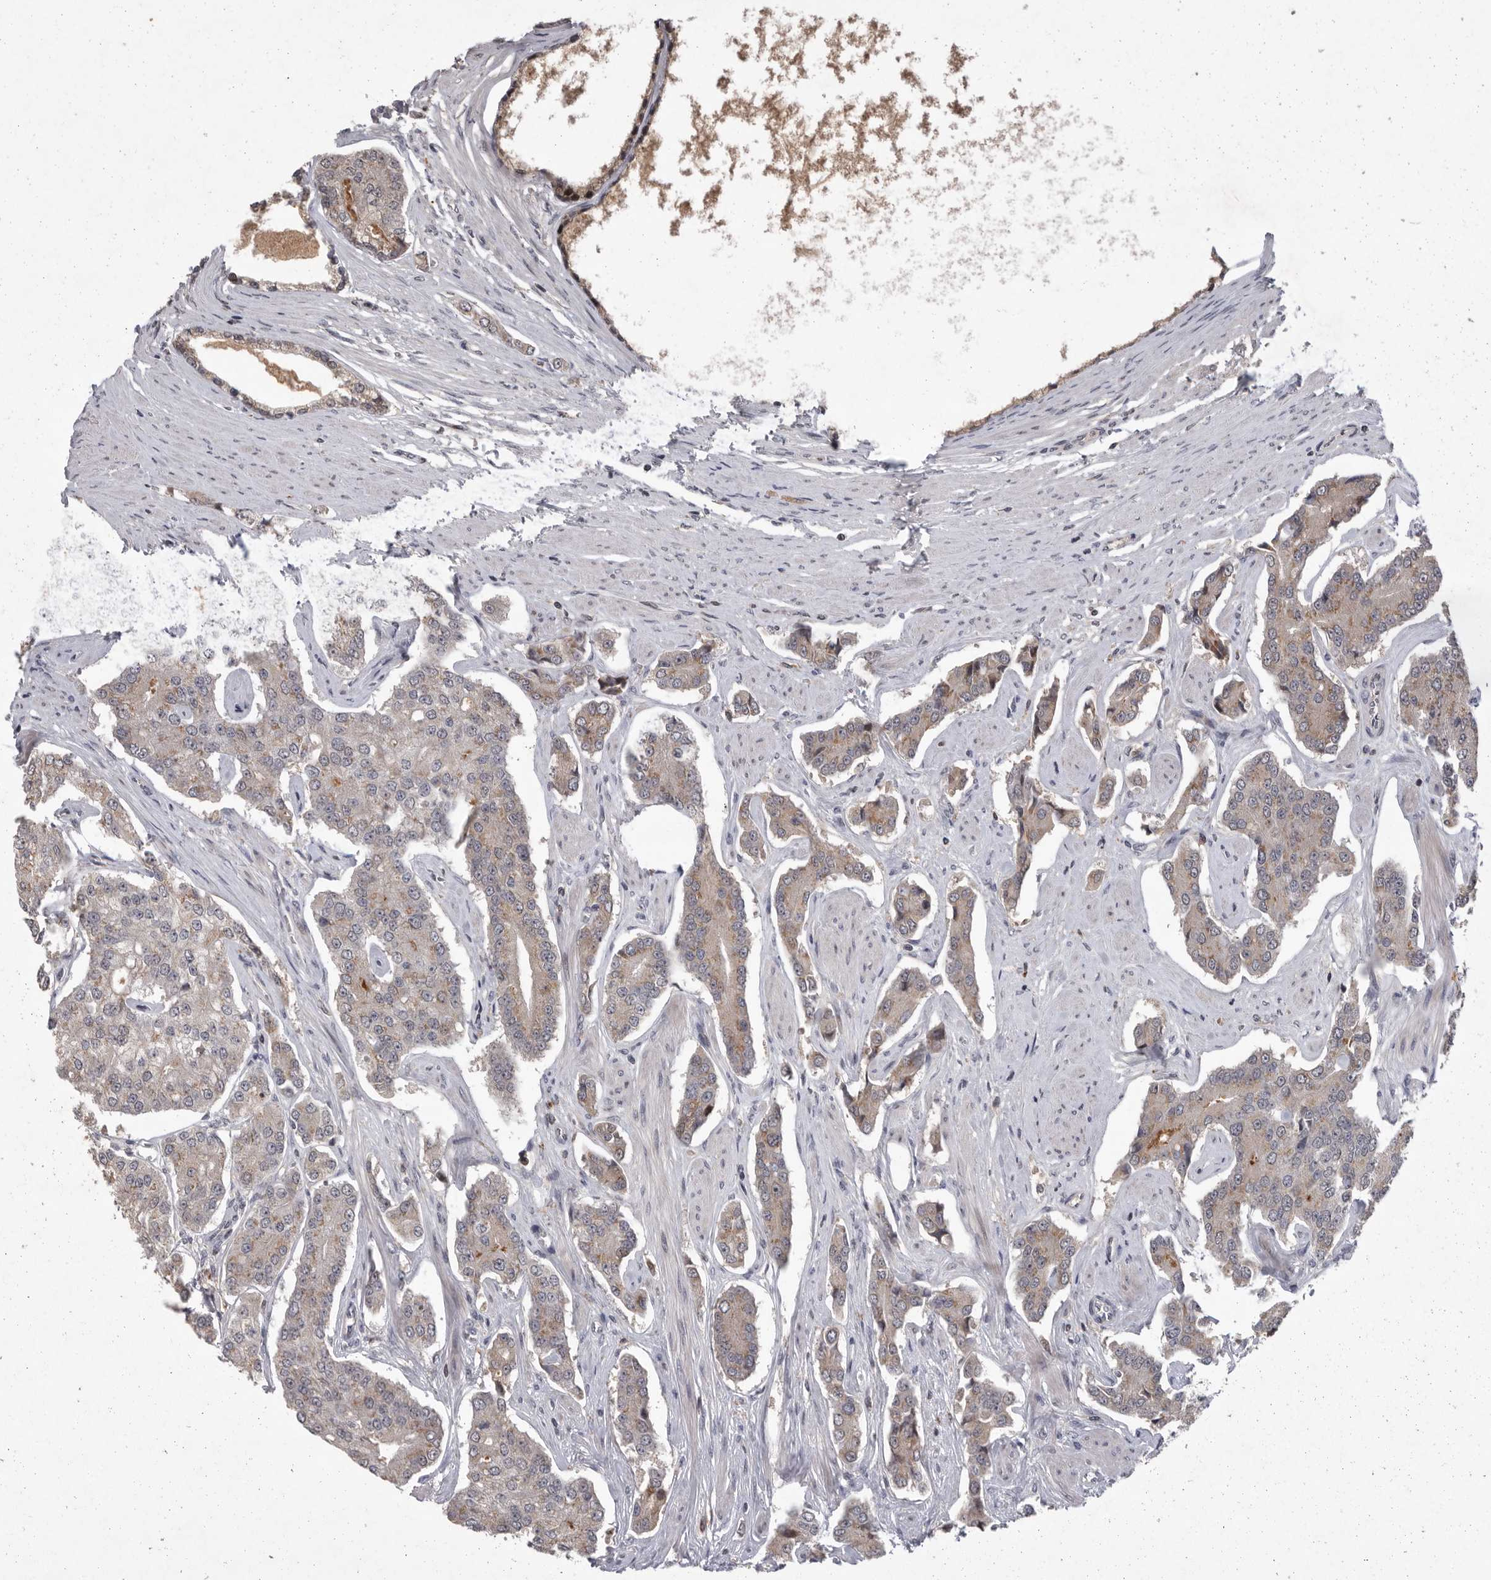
{"staining": {"intensity": "weak", "quantity": ">75%", "location": "cytoplasmic/membranous"}, "tissue": "prostate cancer", "cell_type": "Tumor cells", "image_type": "cancer", "snomed": [{"axis": "morphology", "description": "Adenocarcinoma, High grade"}, {"axis": "topography", "description": "Prostate"}], "caption": "An IHC image of neoplastic tissue is shown. Protein staining in brown labels weak cytoplasmic/membranous positivity in prostate adenocarcinoma (high-grade) within tumor cells. The staining was performed using DAB (3,3'-diaminobenzidine), with brown indicating positive protein expression. Nuclei are stained blue with hematoxylin.", "gene": "MAN2A1", "patient": {"sex": "male", "age": 71}}